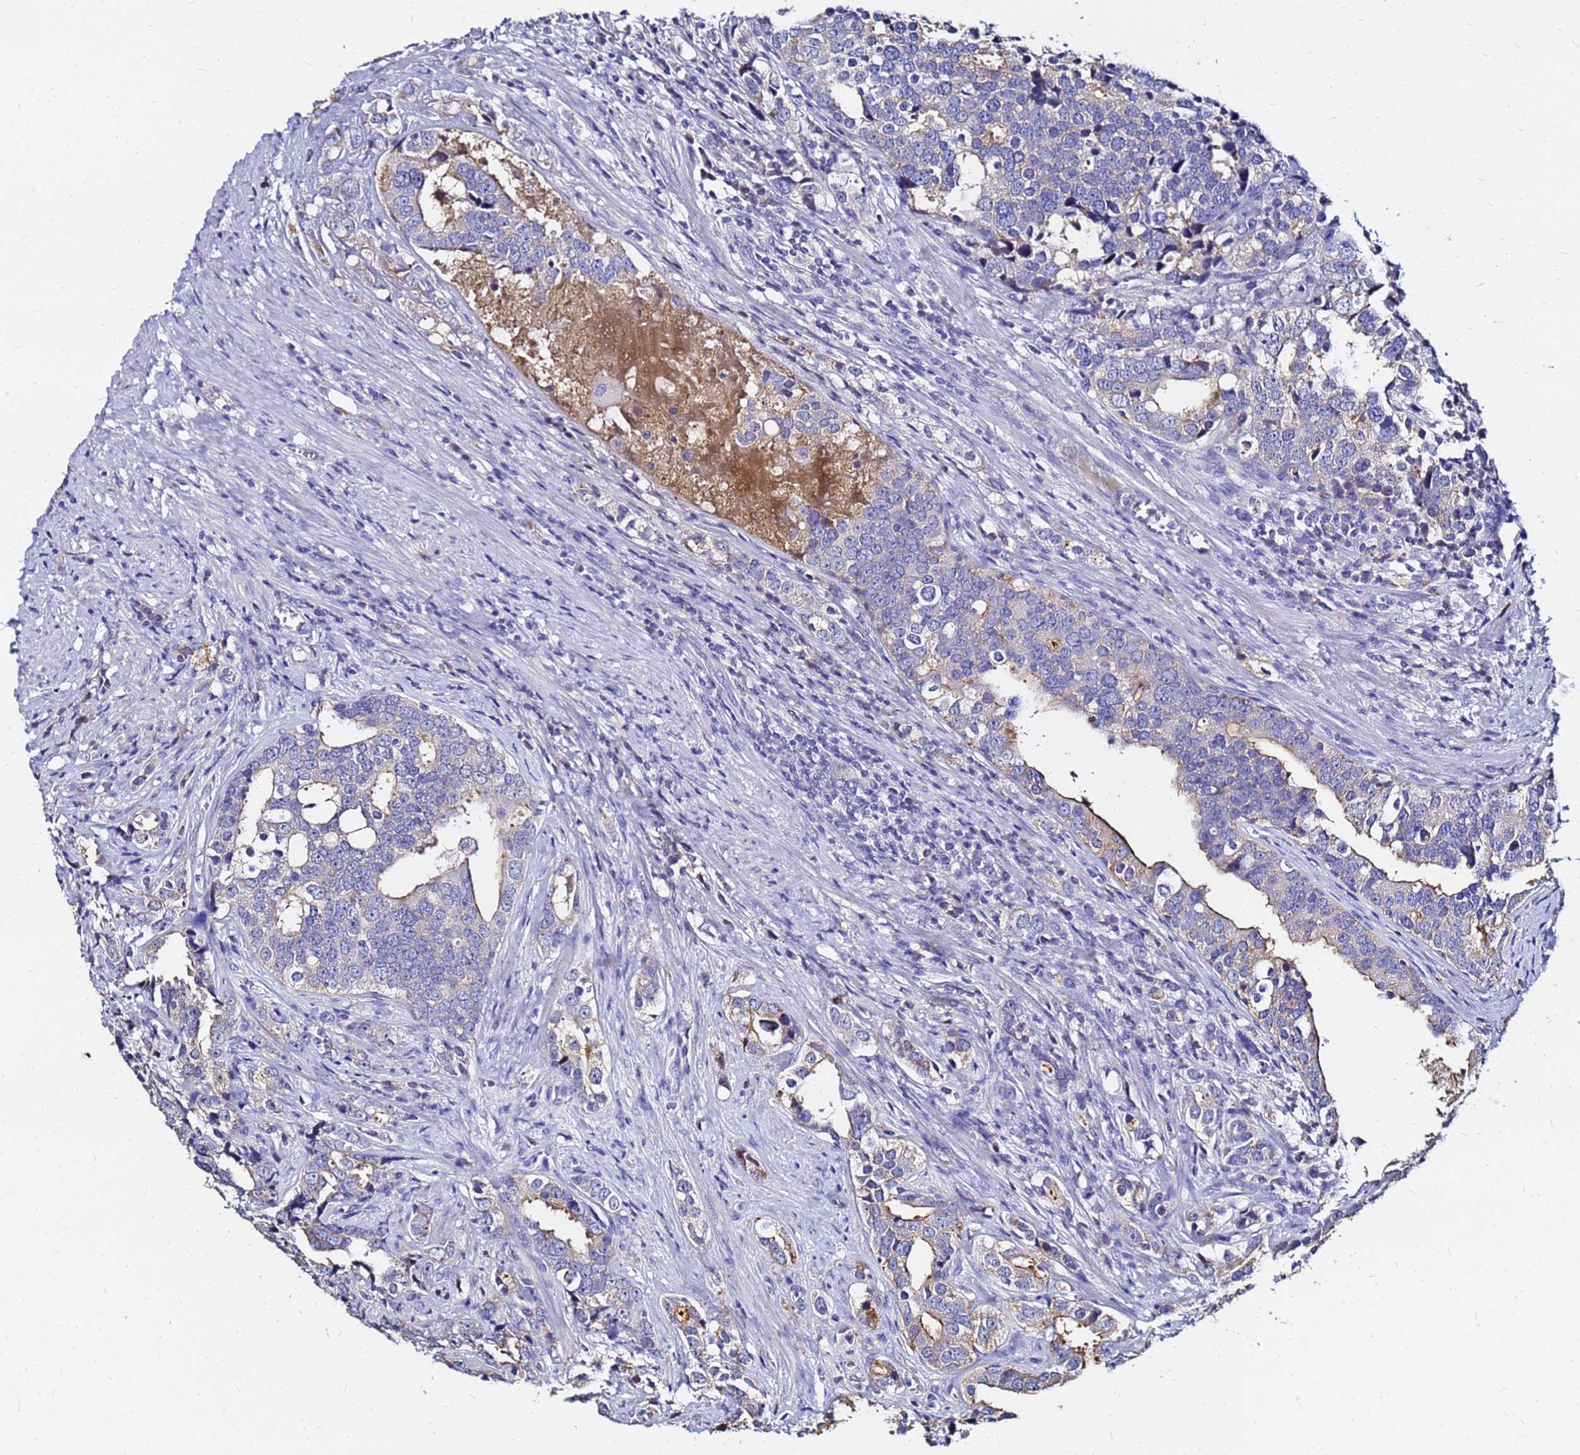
{"staining": {"intensity": "moderate", "quantity": "<25%", "location": "cytoplasmic/membranous"}, "tissue": "prostate cancer", "cell_type": "Tumor cells", "image_type": "cancer", "snomed": [{"axis": "morphology", "description": "Adenocarcinoma, High grade"}, {"axis": "topography", "description": "Prostate"}], "caption": "A photomicrograph showing moderate cytoplasmic/membranous expression in about <25% of tumor cells in prostate cancer (adenocarcinoma (high-grade)), as visualized by brown immunohistochemical staining.", "gene": "FAM183A", "patient": {"sex": "male", "age": 71}}